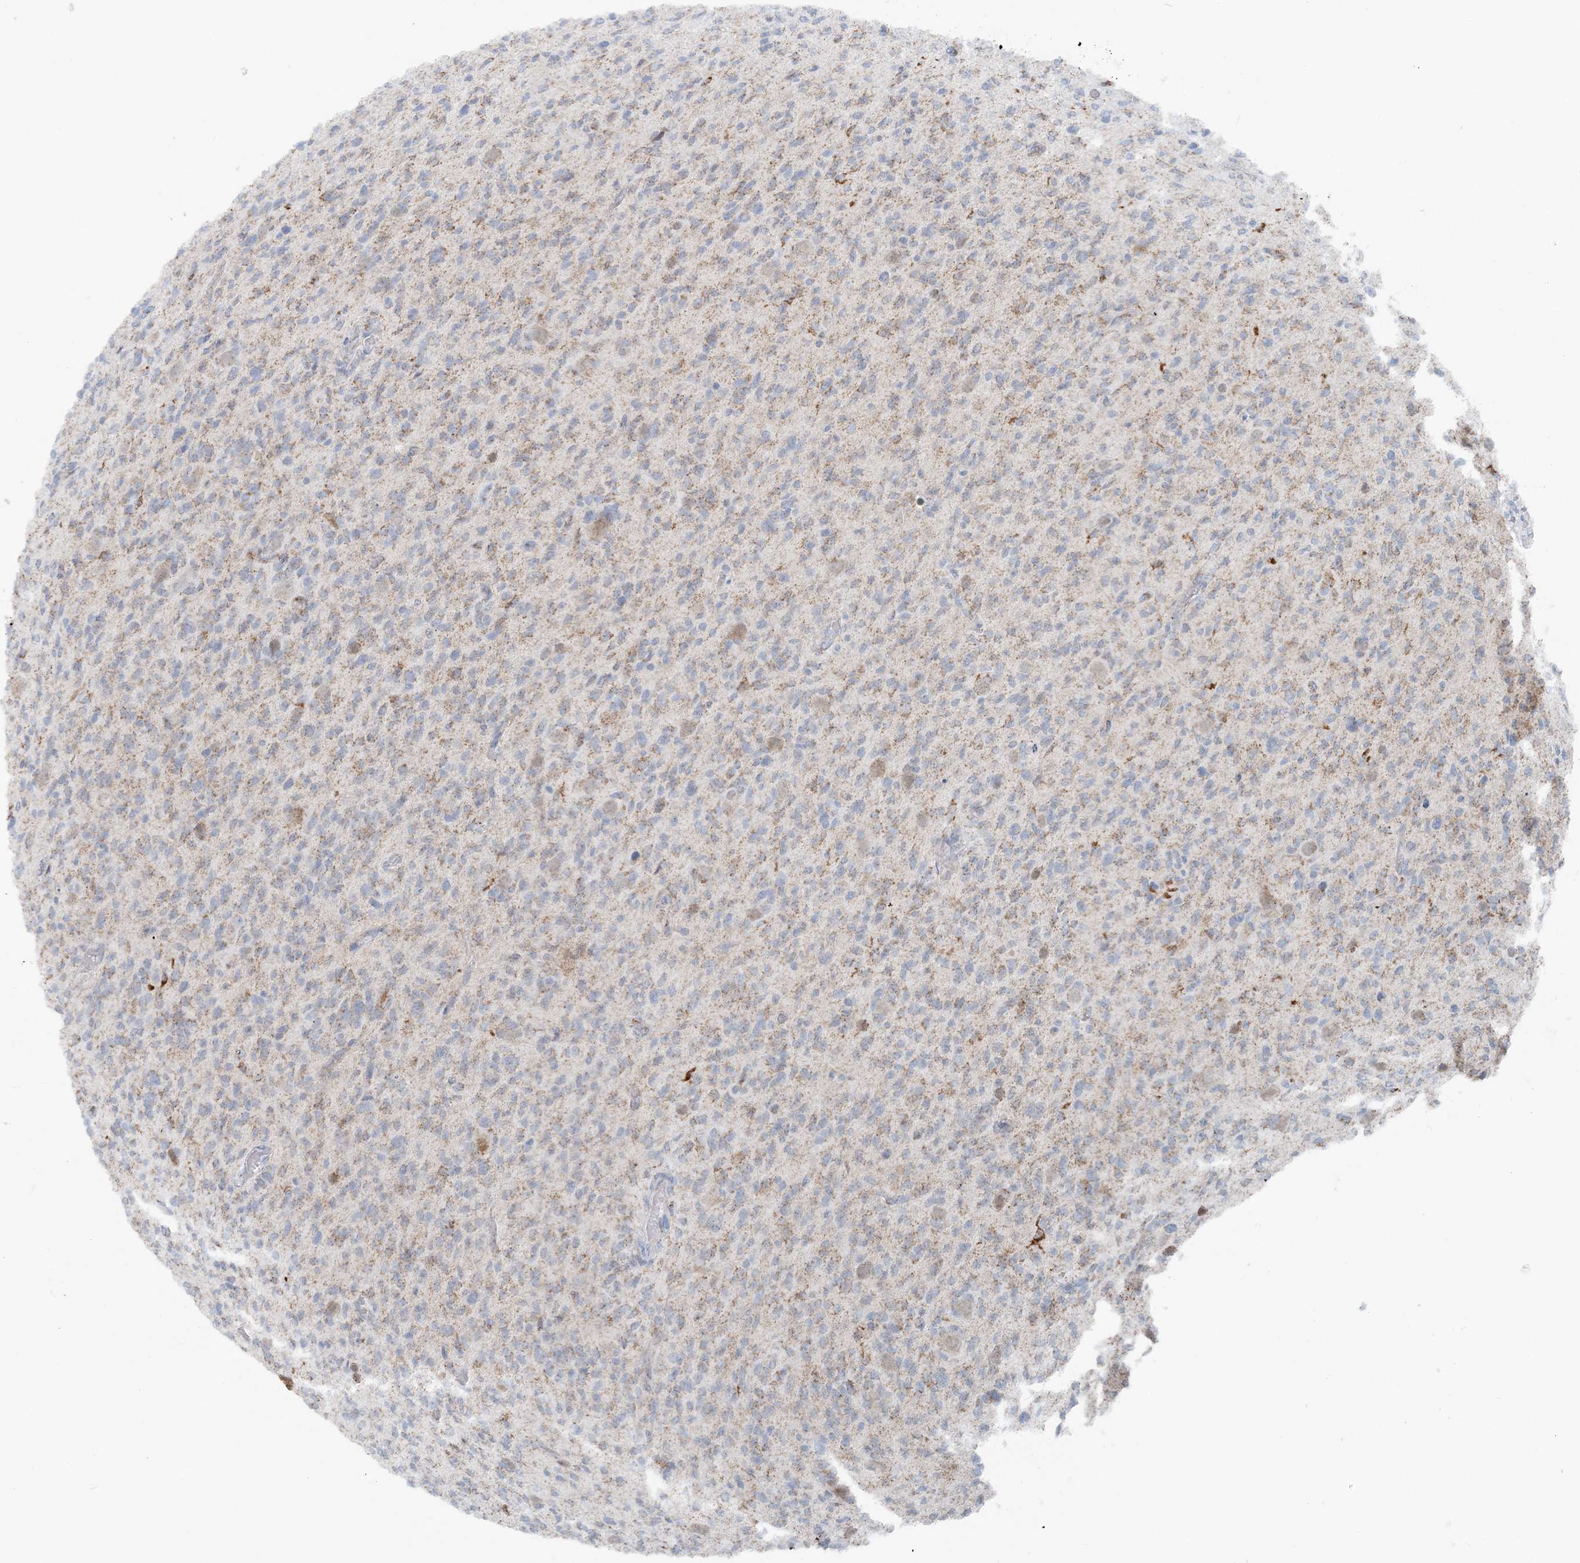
{"staining": {"intensity": "weak", "quantity": "<25%", "location": "cytoplasmic/membranous"}, "tissue": "glioma", "cell_type": "Tumor cells", "image_type": "cancer", "snomed": [{"axis": "morphology", "description": "Glioma, malignant, High grade"}, {"axis": "topography", "description": "Brain"}], "caption": "Immunohistochemistry (IHC) of glioma reveals no expression in tumor cells.", "gene": "PCCB", "patient": {"sex": "female", "age": 57}}